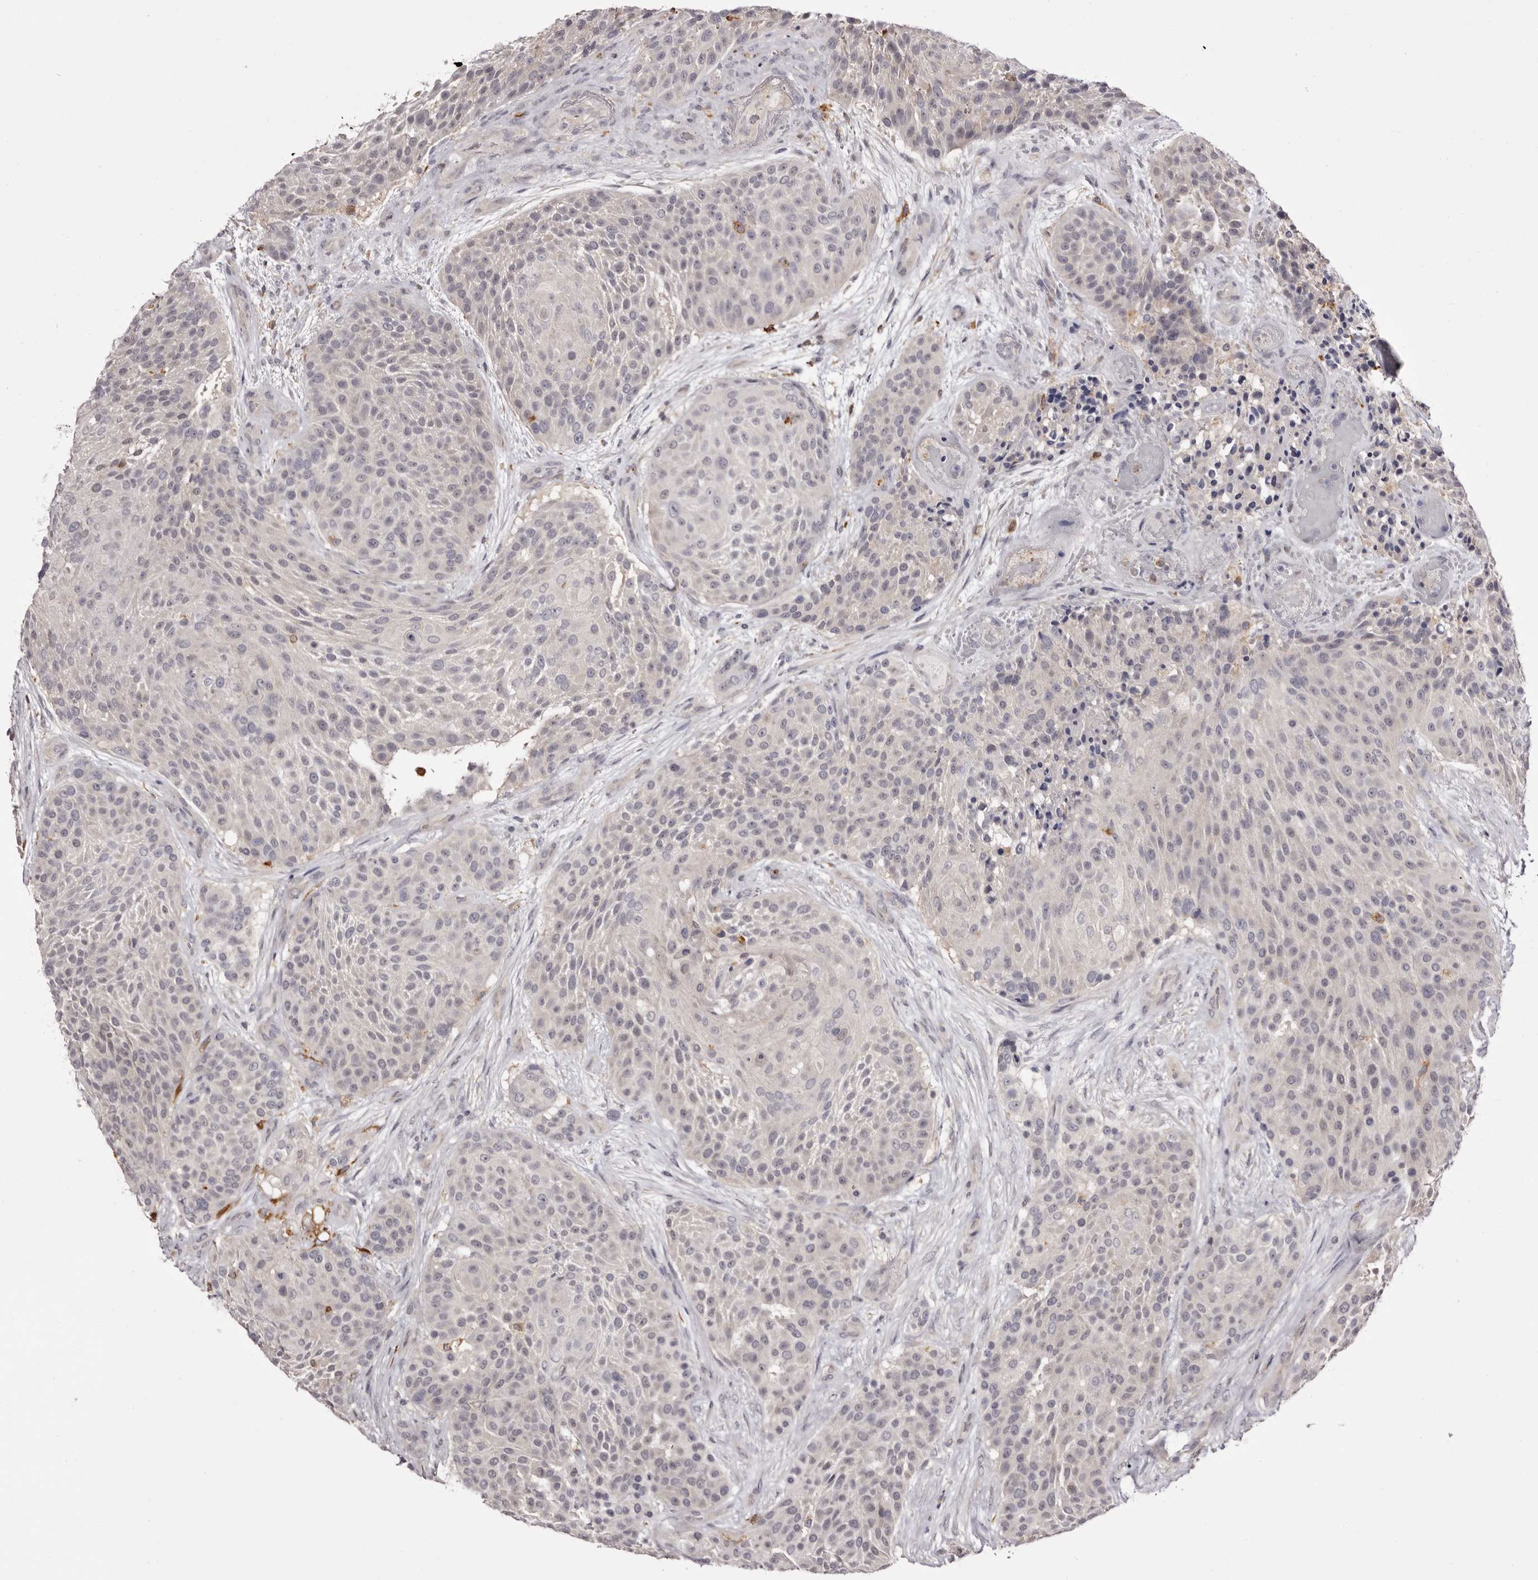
{"staining": {"intensity": "negative", "quantity": "none", "location": "none"}, "tissue": "urothelial cancer", "cell_type": "Tumor cells", "image_type": "cancer", "snomed": [{"axis": "morphology", "description": "Urothelial carcinoma, High grade"}, {"axis": "topography", "description": "Urinary bladder"}], "caption": "DAB (3,3'-diaminobenzidine) immunohistochemical staining of human urothelial cancer exhibits no significant positivity in tumor cells. (DAB (3,3'-diaminobenzidine) immunohistochemistry, high magnification).", "gene": "TNNI1", "patient": {"sex": "female", "age": 63}}